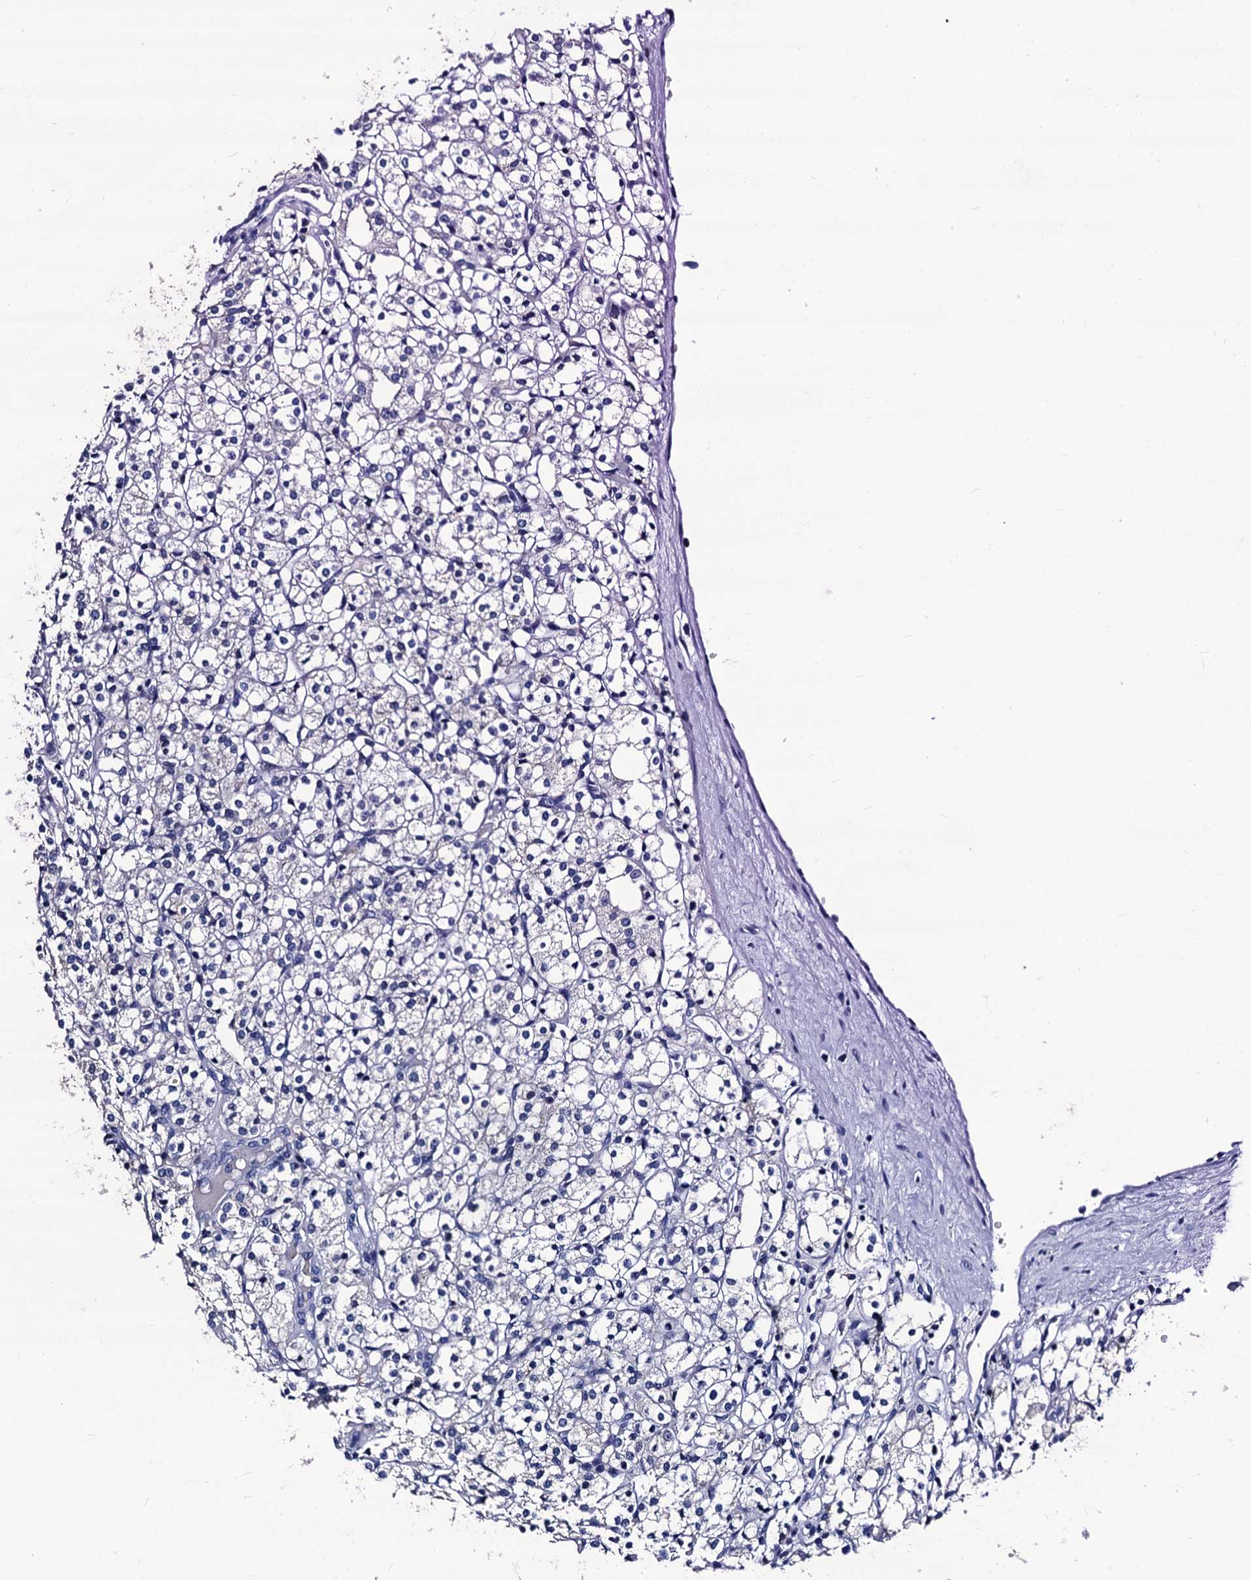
{"staining": {"intensity": "negative", "quantity": "none", "location": "none"}, "tissue": "renal cancer", "cell_type": "Tumor cells", "image_type": "cancer", "snomed": [{"axis": "morphology", "description": "Adenocarcinoma, NOS"}, {"axis": "topography", "description": "Kidney"}], "caption": "Immunohistochemistry image of neoplastic tissue: human adenocarcinoma (renal) stained with DAB (3,3'-diaminobenzidine) exhibits no significant protein staining in tumor cells.", "gene": "LRRC30", "patient": {"sex": "male", "age": 77}}